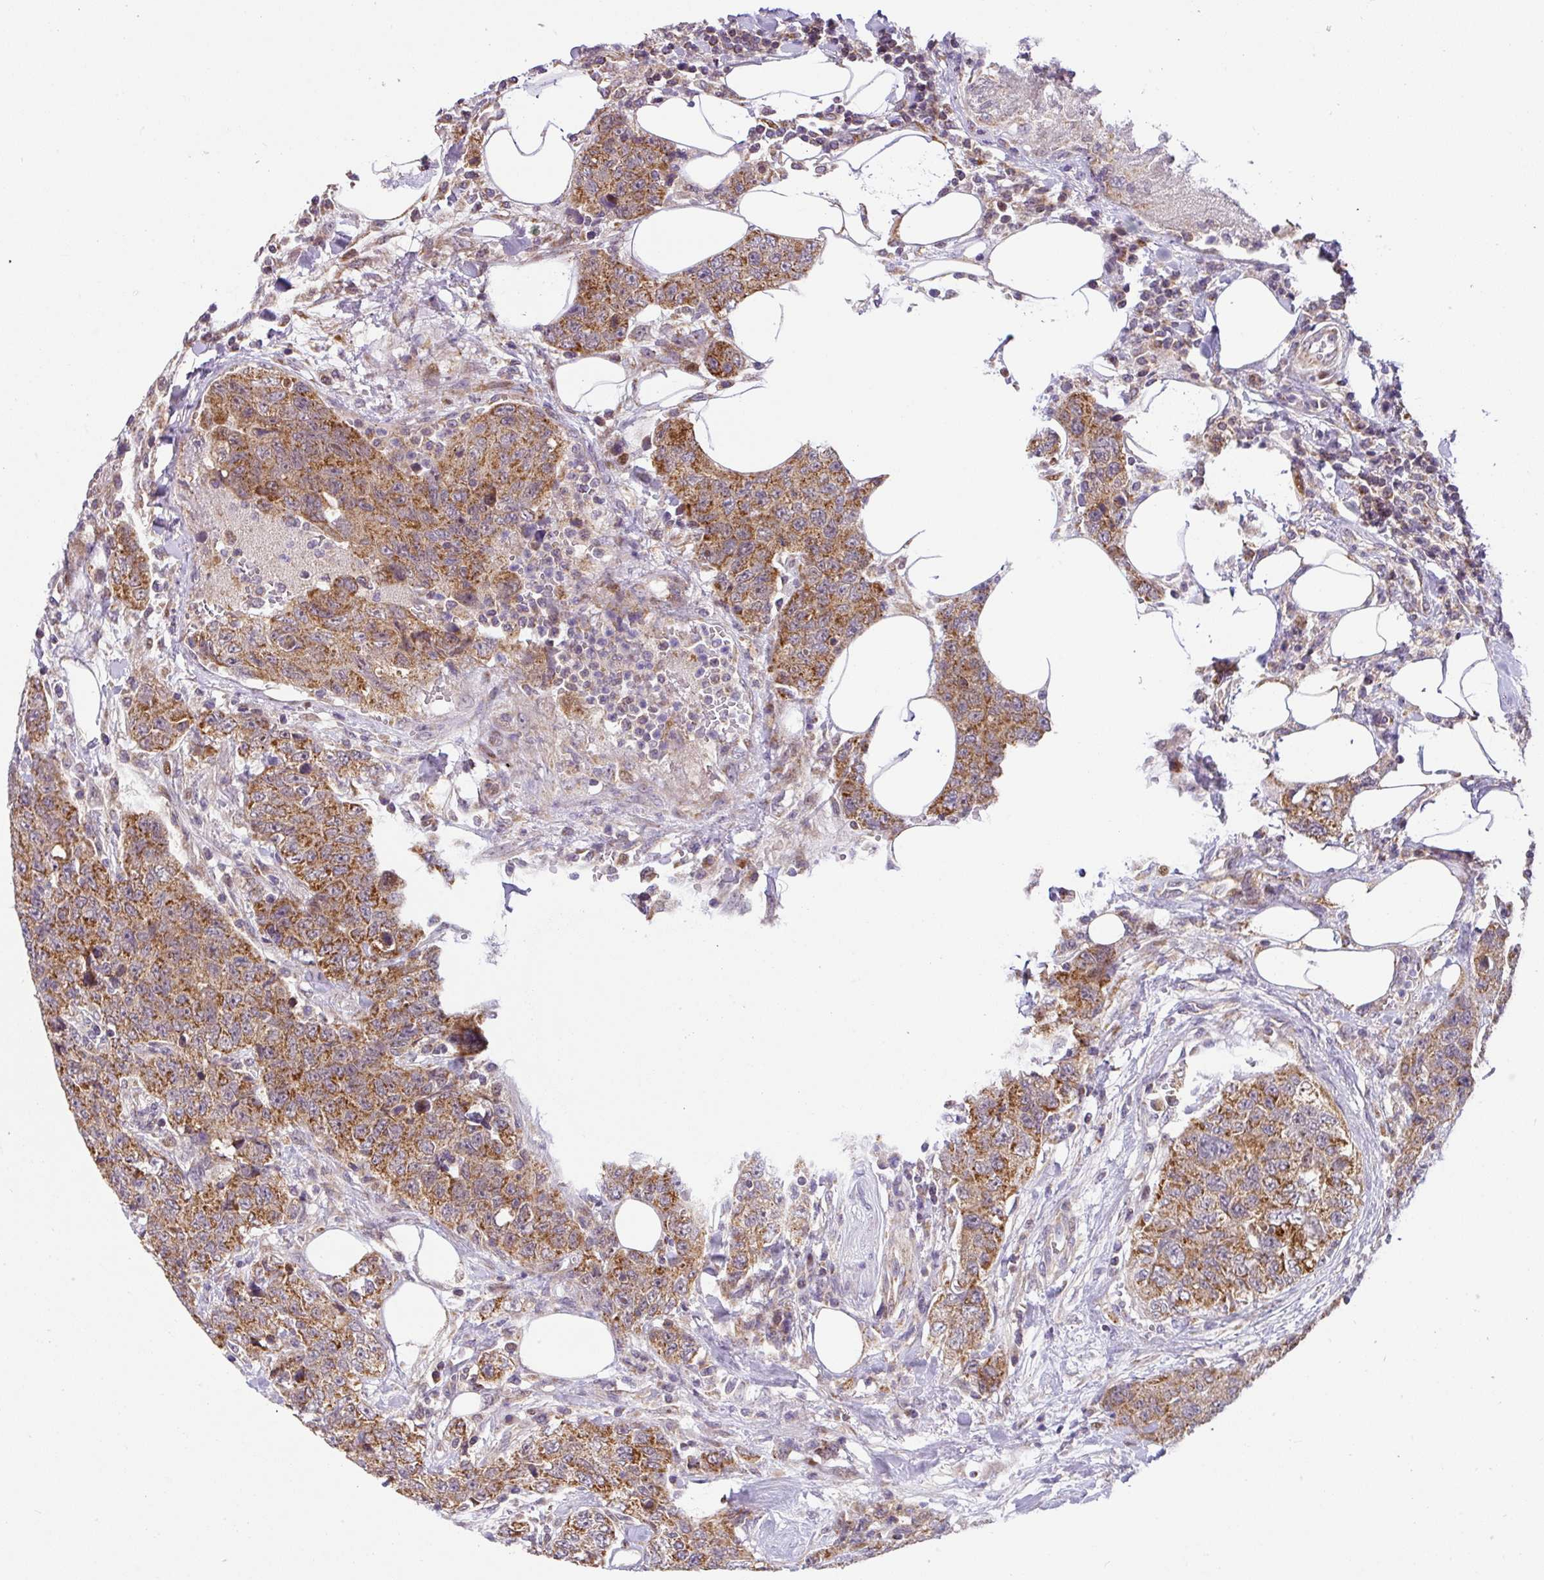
{"staining": {"intensity": "moderate", "quantity": ">75%", "location": "cytoplasmic/membranous"}, "tissue": "urothelial cancer", "cell_type": "Tumor cells", "image_type": "cancer", "snomed": [{"axis": "morphology", "description": "Urothelial carcinoma, High grade"}, {"axis": "topography", "description": "Urinary bladder"}], "caption": "DAB (3,3'-diaminobenzidine) immunohistochemical staining of human urothelial carcinoma (high-grade) exhibits moderate cytoplasmic/membranous protein positivity in approximately >75% of tumor cells.", "gene": "SARS2", "patient": {"sex": "female", "age": 78}}